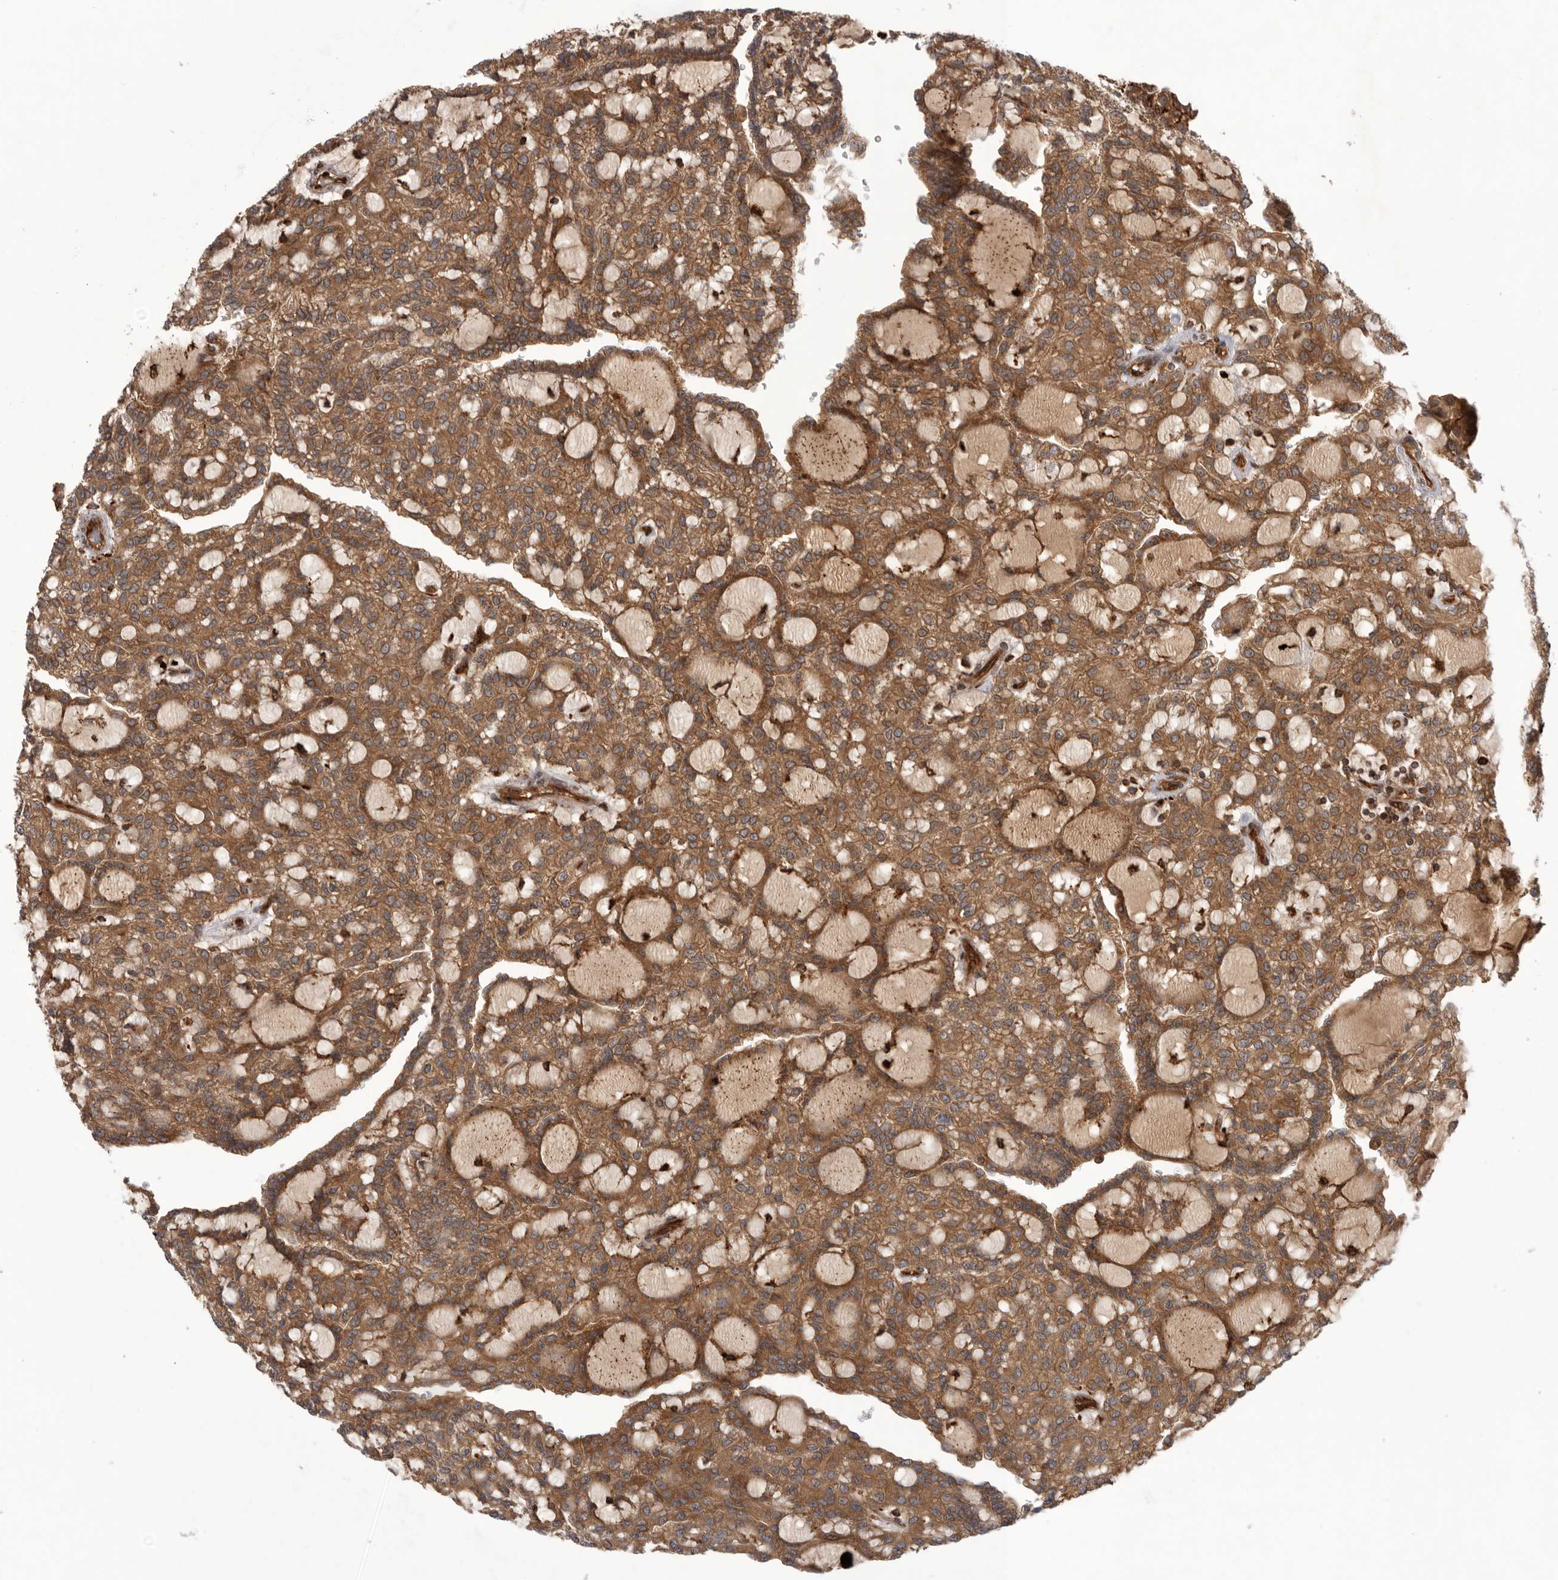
{"staining": {"intensity": "moderate", "quantity": ">75%", "location": "cytoplasmic/membranous"}, "tissue": "renal cancer", "cell_type": "Tumor cells", "image_type": "cancer", "snomed": [{"axis": "morphology", "description": "Adenocarcinoma, NOS"}, {"axis": "topography", "description": "Kidney"}], "caption": "Immunohistochemical staining of adenocarcinoma (renal) displays medium levels of moderate cytoplasmic/membranous positivity in approximately >75% of tumor cells.", "gene": "DHDDS", "patient": {"sex": "male", "age": 63}}